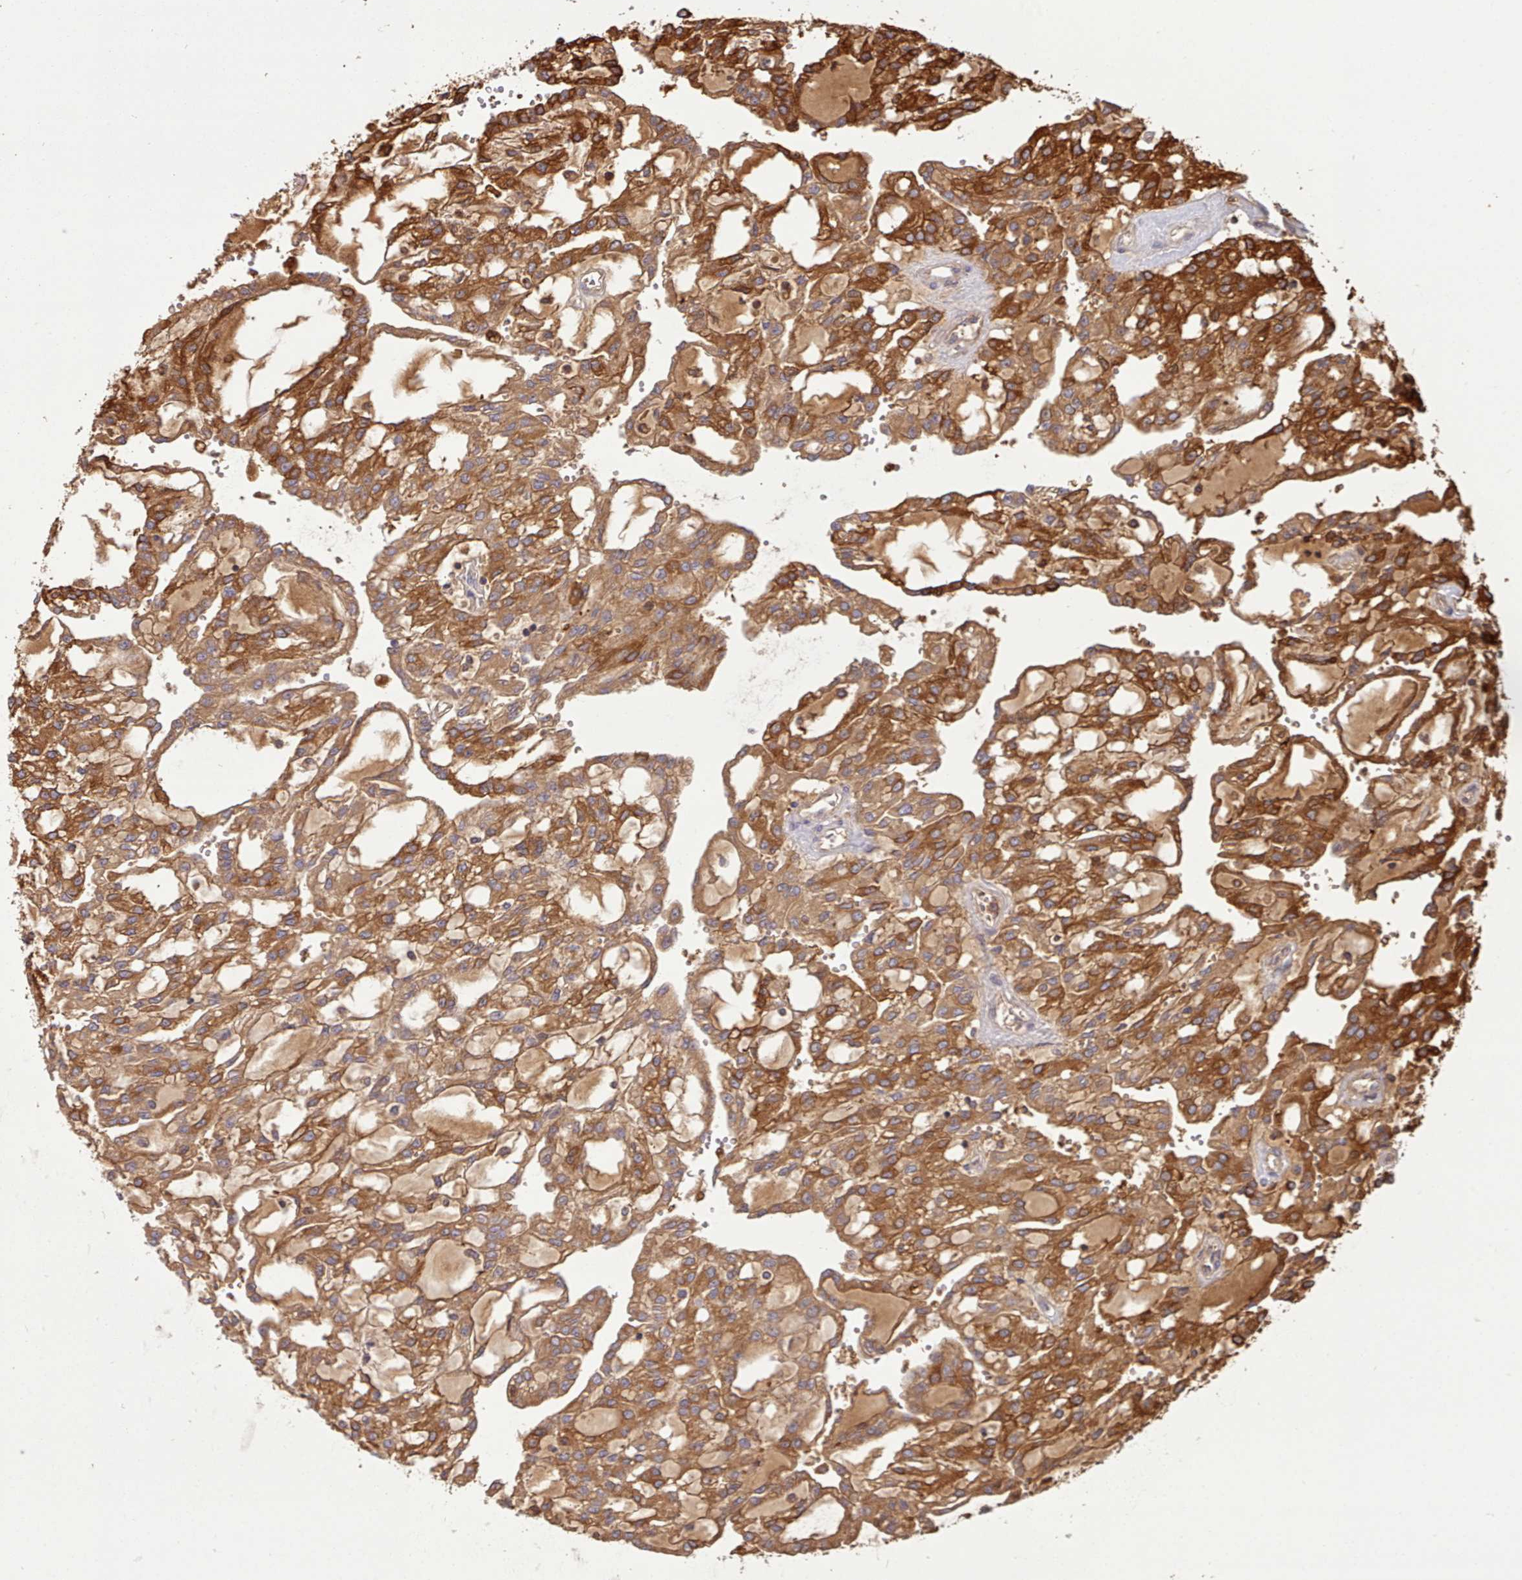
{"staining": {"intensity": "strong", "quantity": ">75%", "location": "cytoplasmic/membranous"}, "tissue": "renal cancer", "cell_type": "Tumor cells", "image_type": "cancer", "snomed": [{"axis": "morphology", "description": "Adenocarcinoma, NOS"}, {"axis": "topography", "description": "Kidney"}], "caption": "Immunohistochemical staining of human adenocarcinoma (renal) exhibits high levels of strong cytoplasmic/membranous positivity in approximately >75% of tumor cells. The staining is performed using DAB (3,3'-diaminobenzidine) brown chromogen to label protein expression. The nuclei are counter-stained blue using hematoxylin.", "gene": "SLC4A9", "patient": {"sex": "male", "age": 63}}